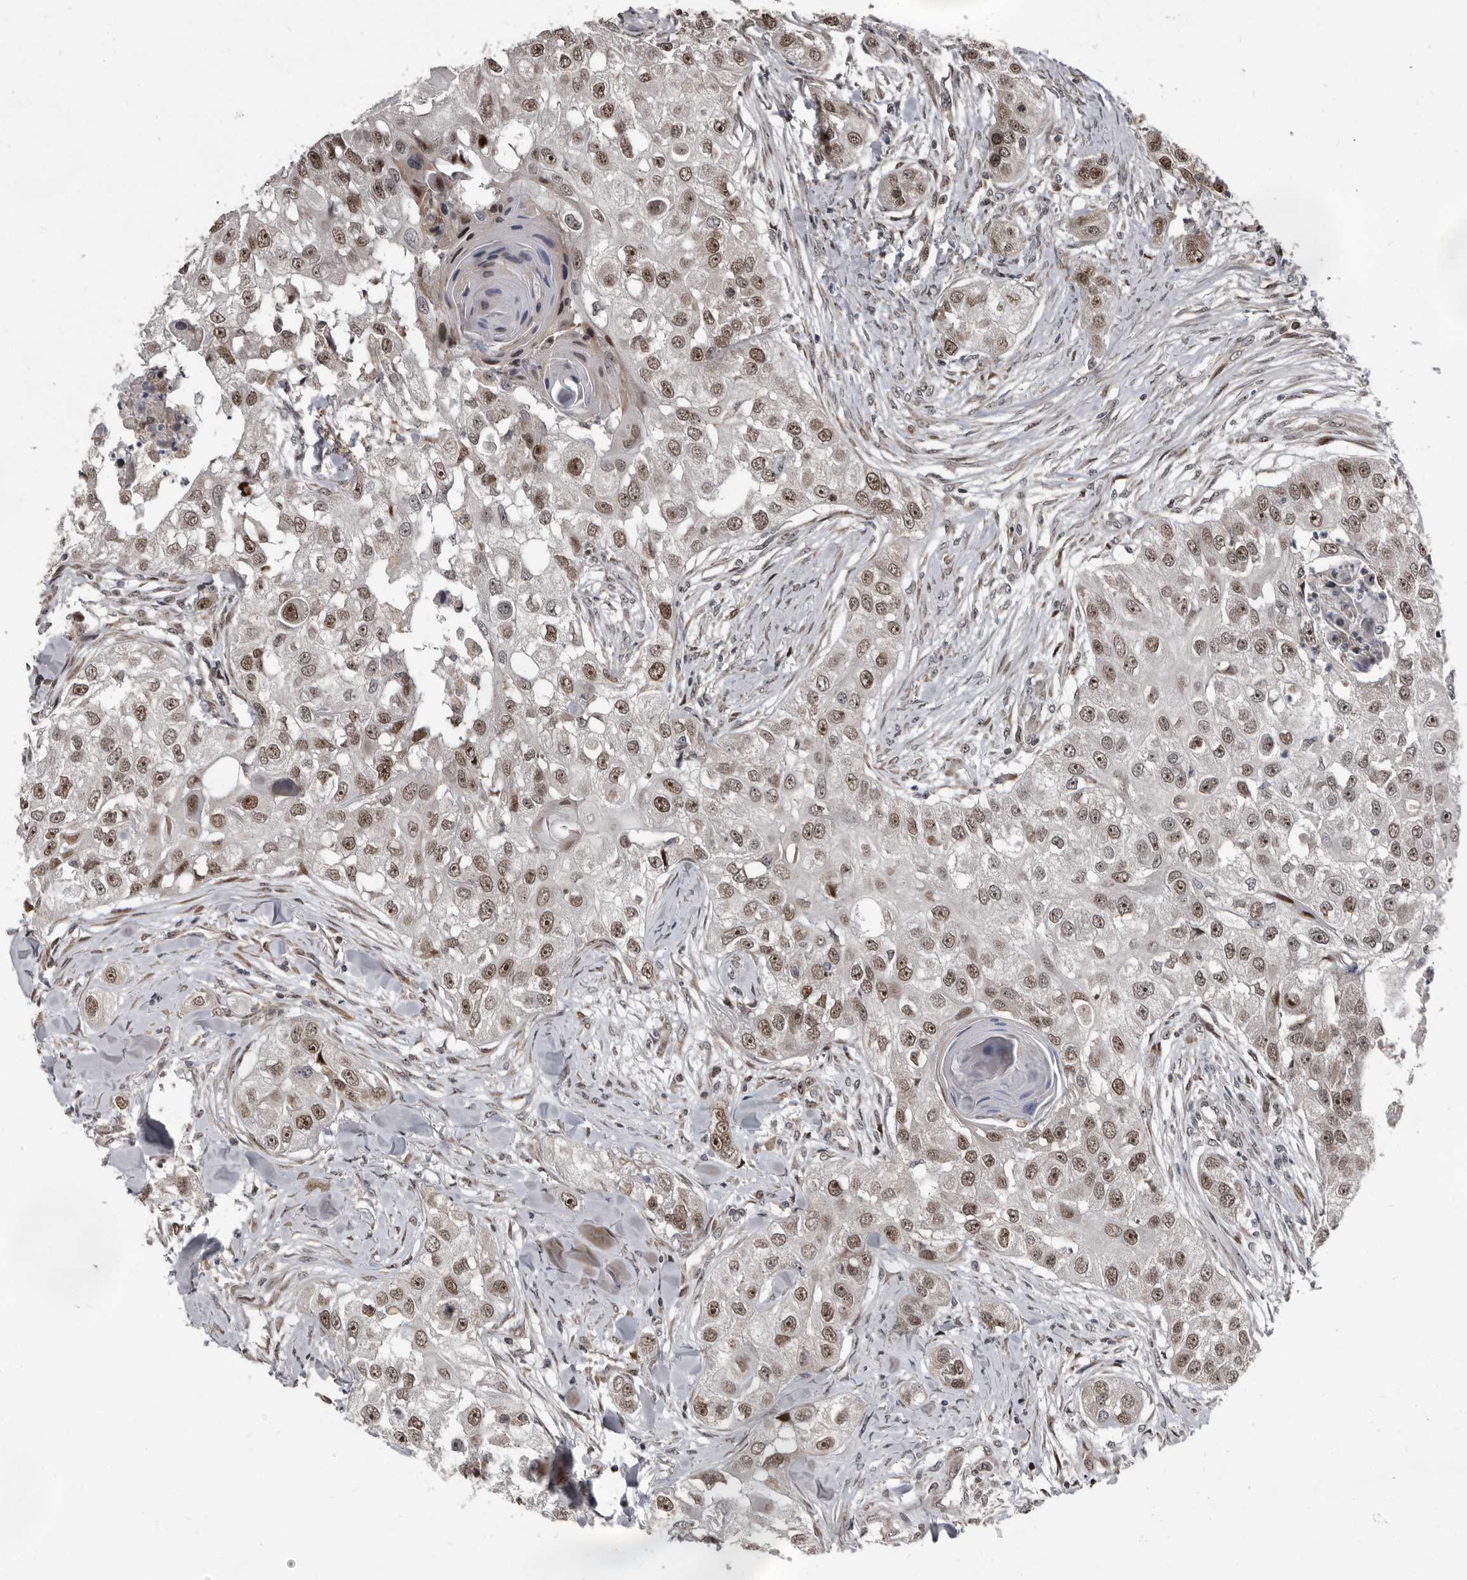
{"staining": {"intensity": "moderate", "quantity": ">75%", "location": "nuclear"}, "tissue": "head and neck cancer", "cell_type": "Tumor cells", "image_type": "cancer", "snomed": [{"axis": "morphology", "description": "Normal tissue, NOS"}, {"axis": "morphology", "description": "Squamous cell carcinoma, NOS"}, {"axis": "topography", "description": "Skeletal muscle"}, {"axis": "topography", "description": "Head-Neck"}], "caption": "High-power microscopy captured an IHC photomicrograph of head and neck cancer, revealing moderate nuclear positivity in approximately >75% of tumor cells. (Stains: DAB in brown, nuclei in blue, Microscopy: brightfield microscopy at high magnification).", "gene": "CHD1L", "patient": {"sex": "male", "age": 51}}